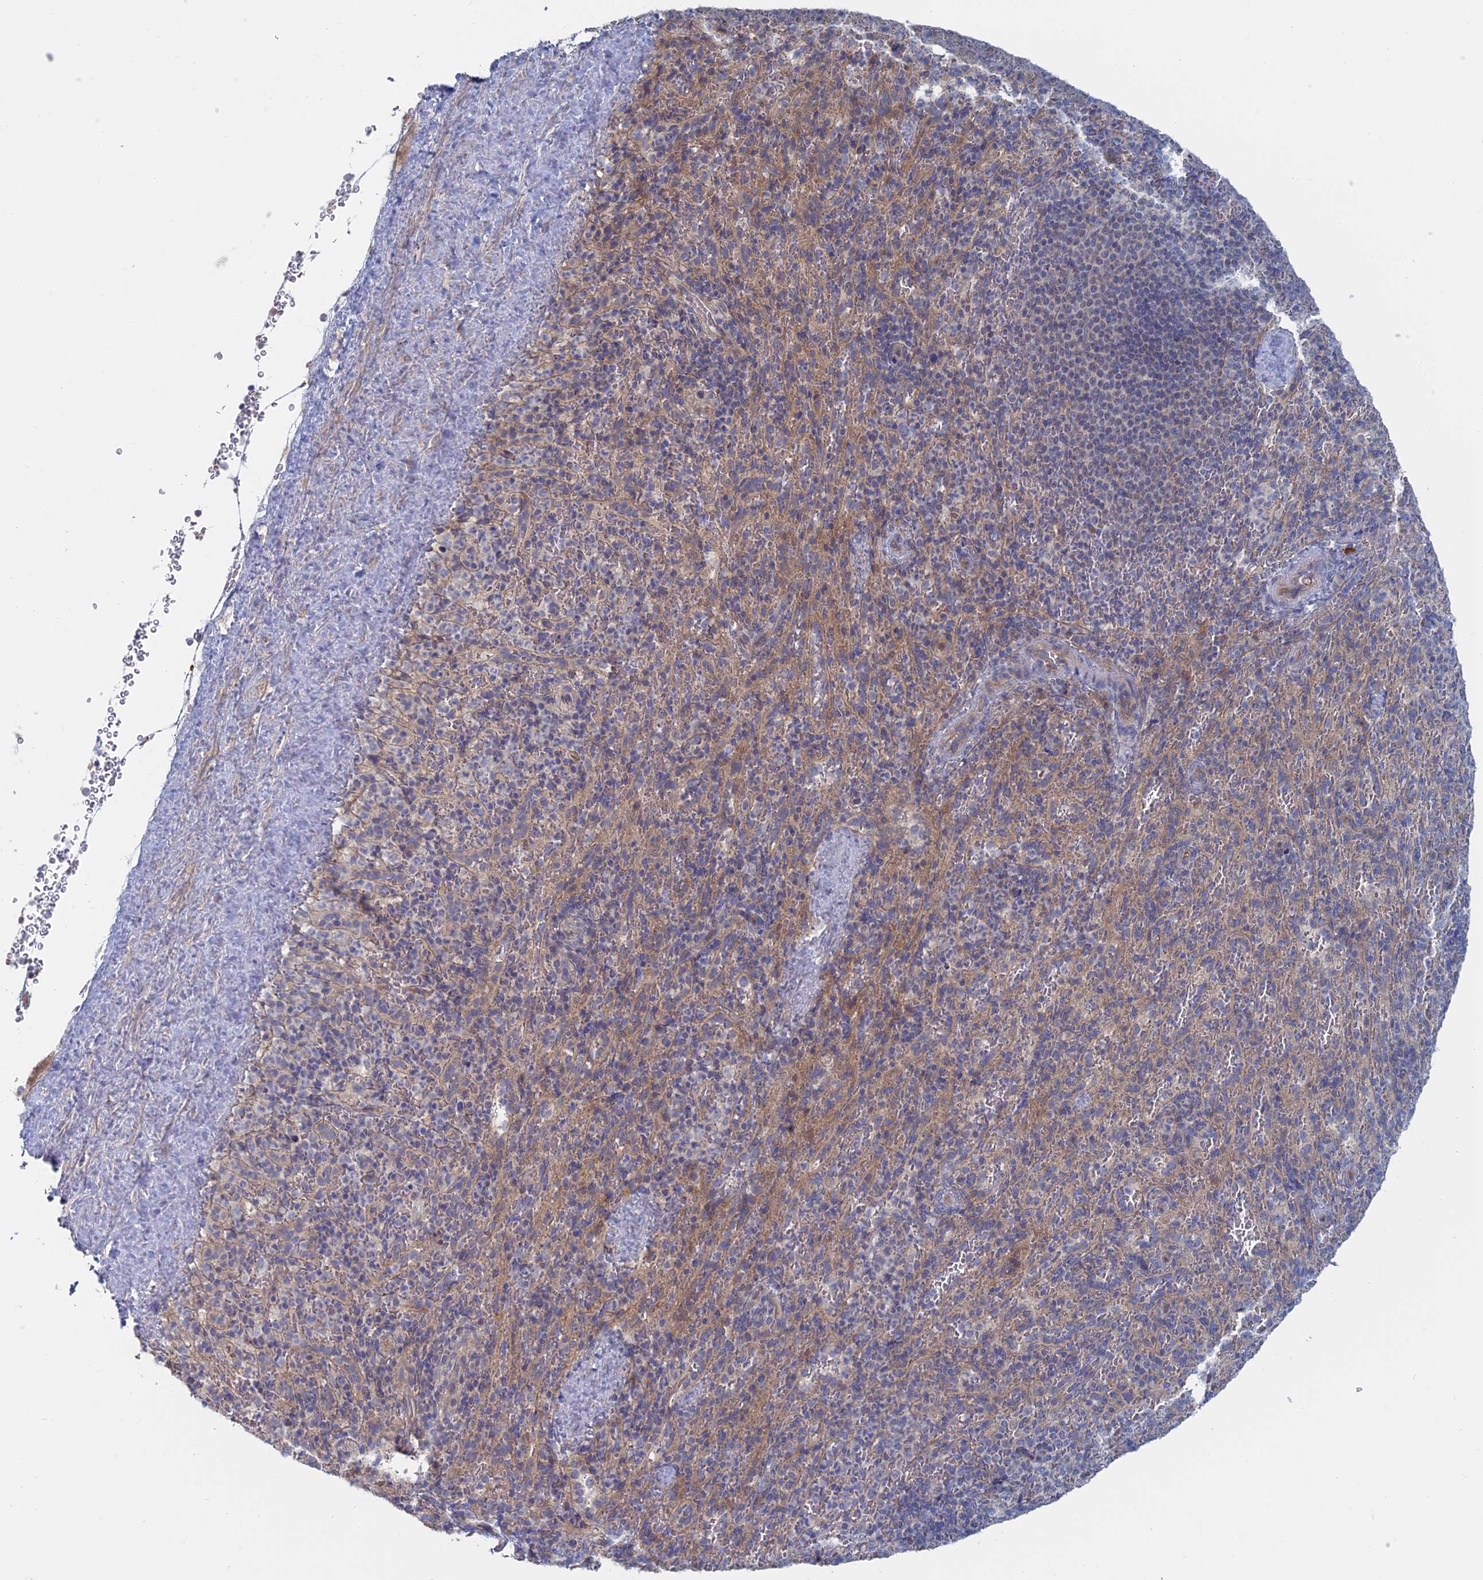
{"staining": {"intensity": "weak", "quantity": "<25%", "location": "cytoplasmic/membranous"}, "tissue": "spleen", "cell_type": "Cells in red pulp", "image_type": "normal", "snomed": [{"axis": "morphology", "description": "Normal tissue, NOS"}, {"axis": "topography", "description": "Spleen"}], "caption": "Immunohistochemical staining of normal spleen exhibits no significant staining in cells in red pulp. (DAB (3,3'-diaminobenzidine) IHC visualized using brightfield microscopy, high magnification).", "gene": "TBC1D30", "patient": {"sex": "female", "age": 21}}